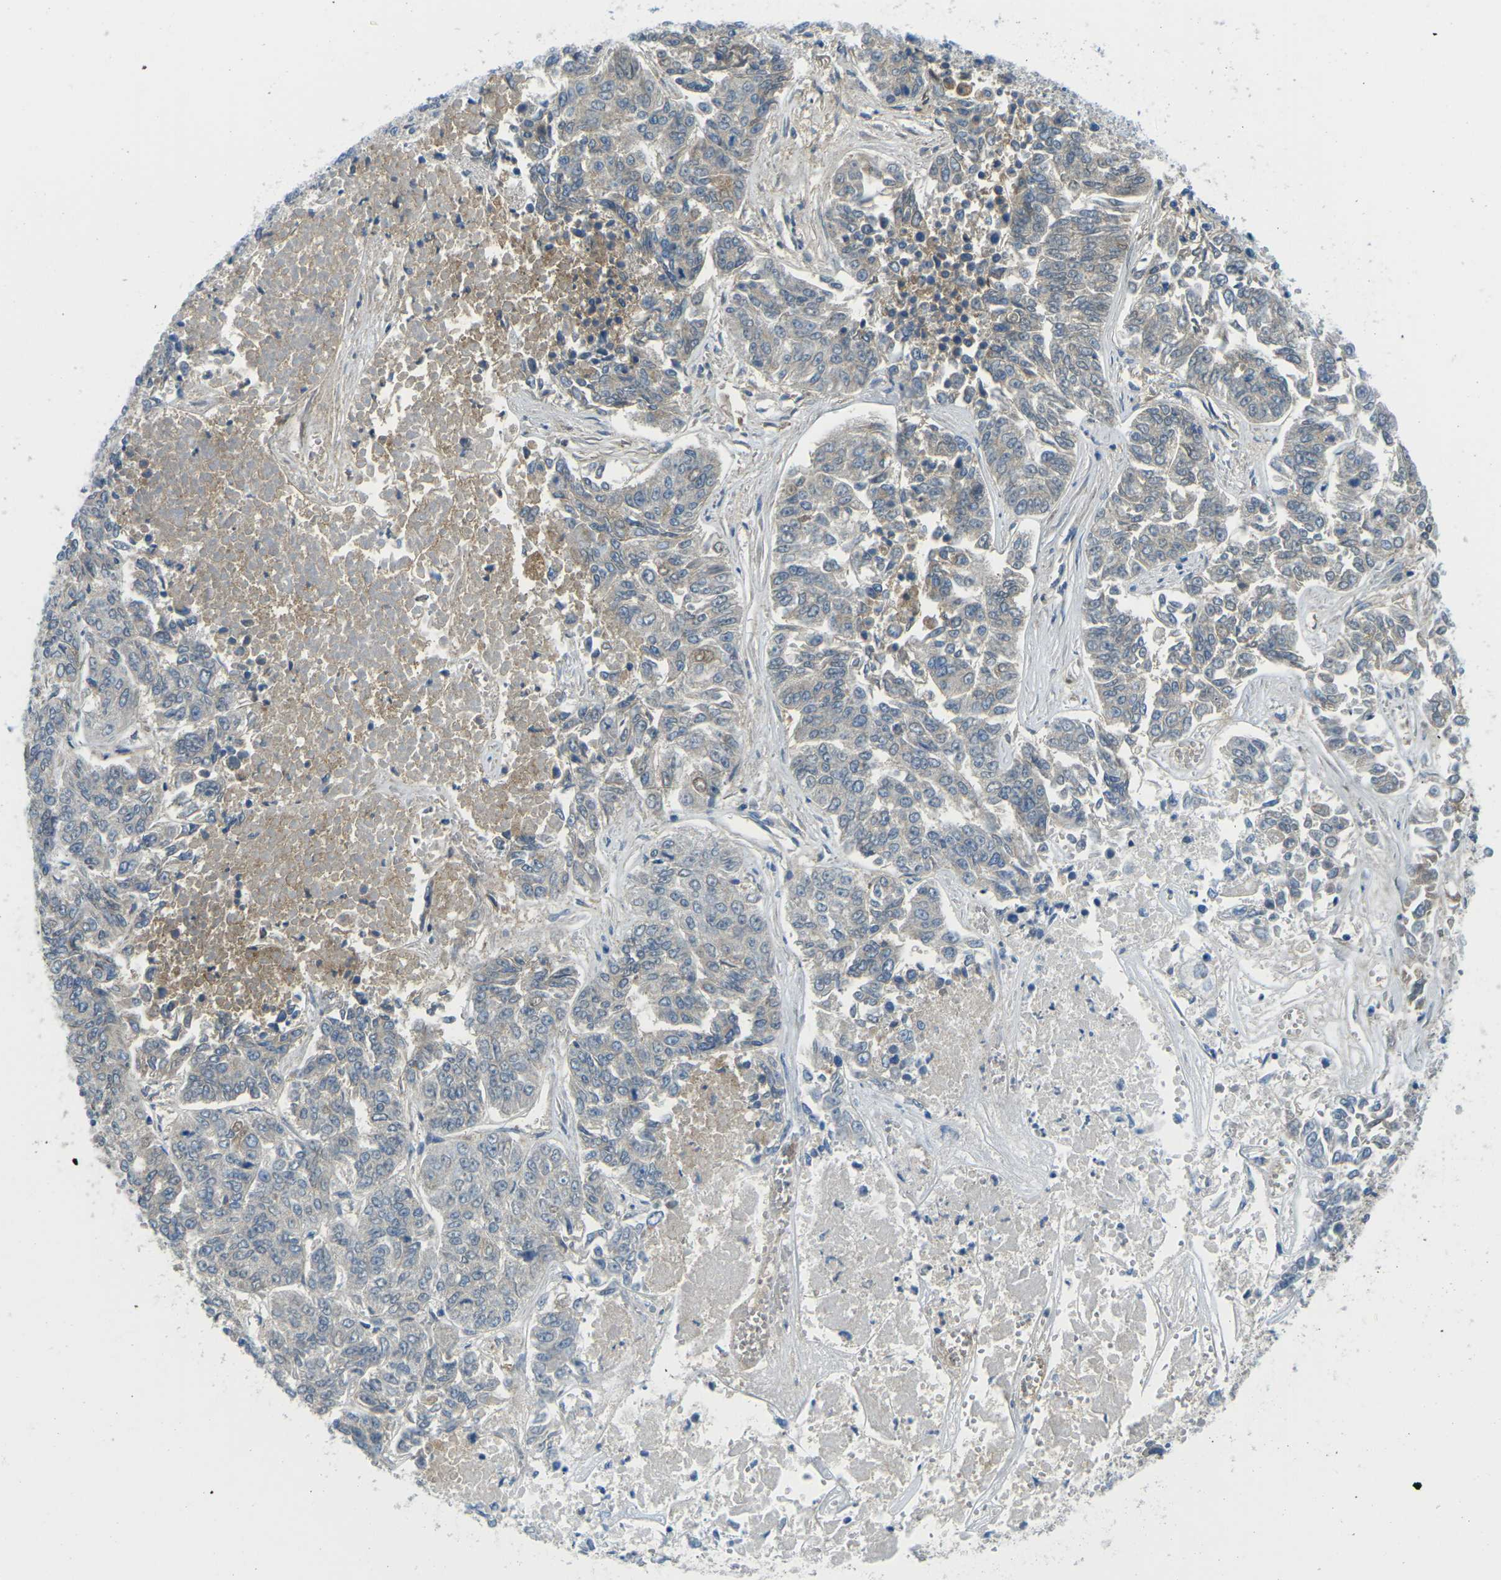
{"staining": {"intensity": "negative", "quantity": "none", "location": "none"}, "tissue": "lung cancer", "cell_type": "Tumor cells", "image_type": "cancer", "snomed": [{"axis": "morphology", "description": "Adenocarcinoma, NOS"}, {"axis": "topography", "description": "Lung"}], "caption": "The immunohistochemistry (IHC) histopathology image has no significant expression in tumor cells of adenocarcinoma (lung) tissue.", "gene": "CD47", "patient": {"sex": "male", "age": 84}}